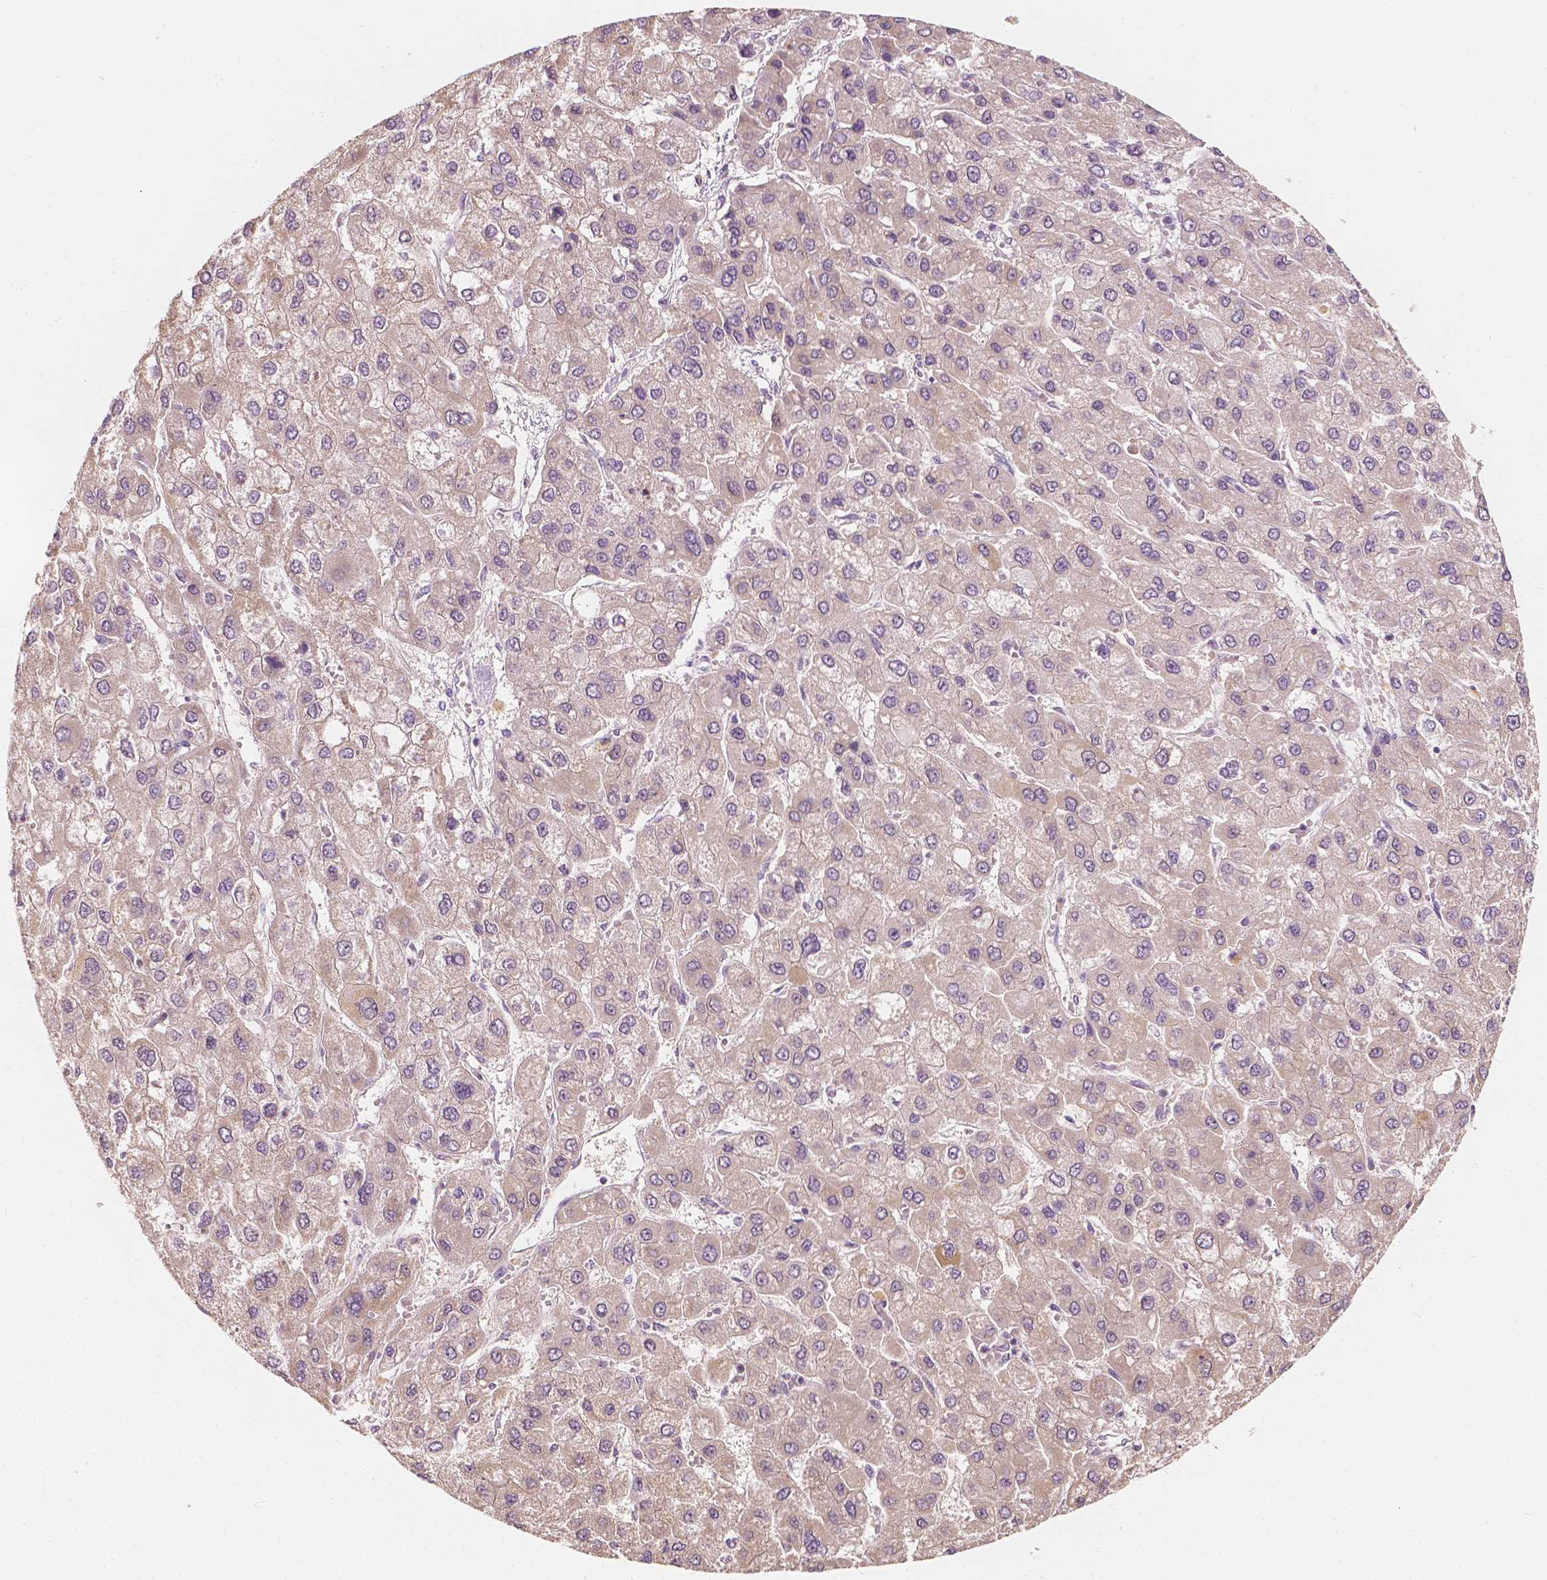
{"staining": {"intensity": "weak", "quantity": "25%-75%", "location": "cytoplasmic/membranous"}, "tissue": "liver cancer", "cell_type": "Tumor cells", "image_type": "cancer", "snomed": [{"axis": "morphology", "description": "Carcinoma, Hepatocellular, NOS"}, {"axis": "topography", "description": "Liver"}], "caption": "Liver hepatocellular carcinoma stained for a protein exhibits weak cytoplasmic/membranous positivity in tumor cells.", "gene": "SHPK", "patient": {"sex": "female", "age": 41}}